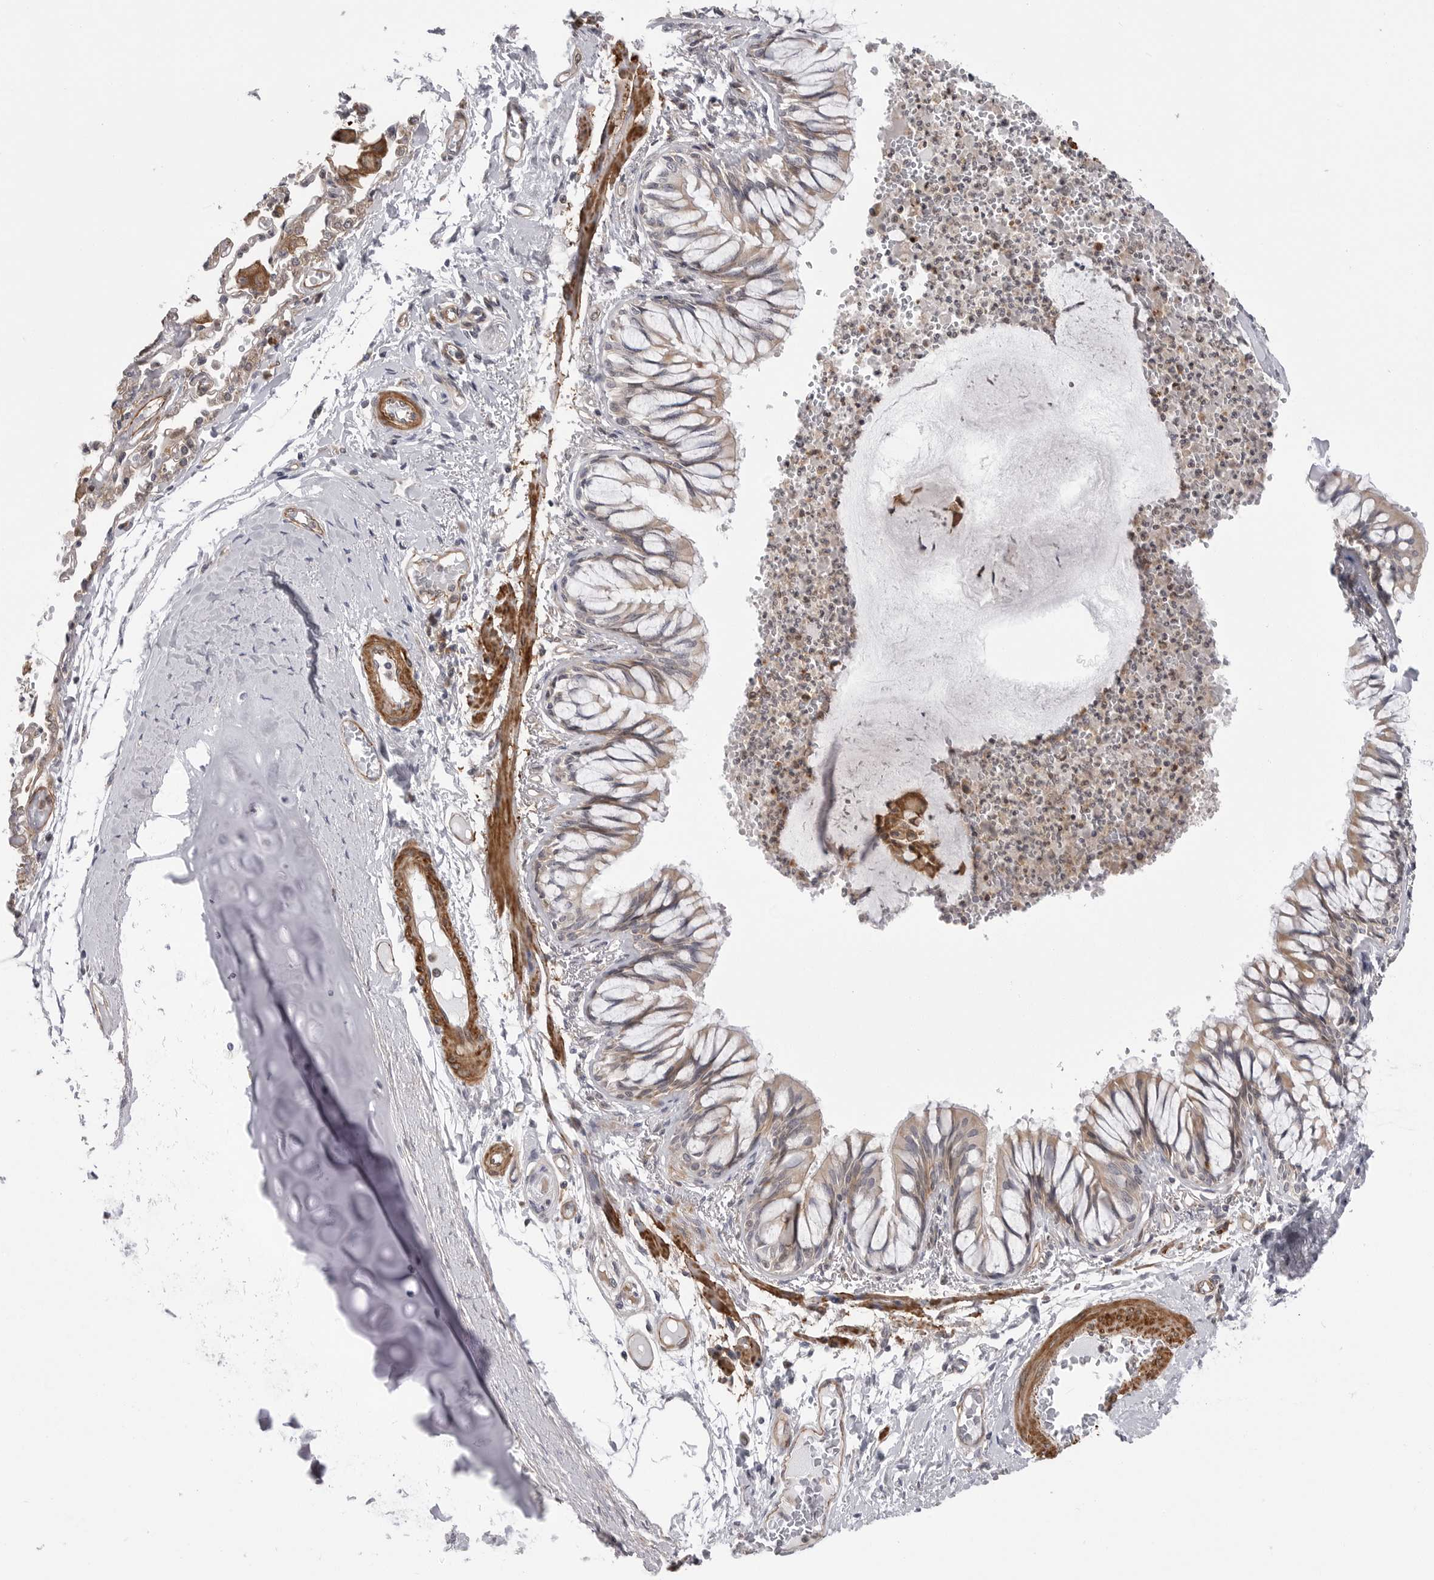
{"staining": {"intensity": "moderate", "quantity": ">75%", "location": "cytoplasmic/membranous"}, "tissue": "bronchus", "cell_type": "Respiratory epithelial cells", "image_type": "normal", "snomed": [{"axis": "morphology", "description": "Normal tissue, NOS"}, {"axis": "topography", "description": "Cartilage tissue"}, {"axis": "topography", "description": "Bronchus"}, {"axis": "topography", "description": "Lung"}], "caption": "Immunohistochemistry histopathology image of benign human bronchus stained for a protein (brown), which displays medium levels of moderate cytoplasmic/membranous expression in about >75% of respiratory epithelial cells.", "gene": "SCP2", "patient": {"sex": "female", "age": 49}}